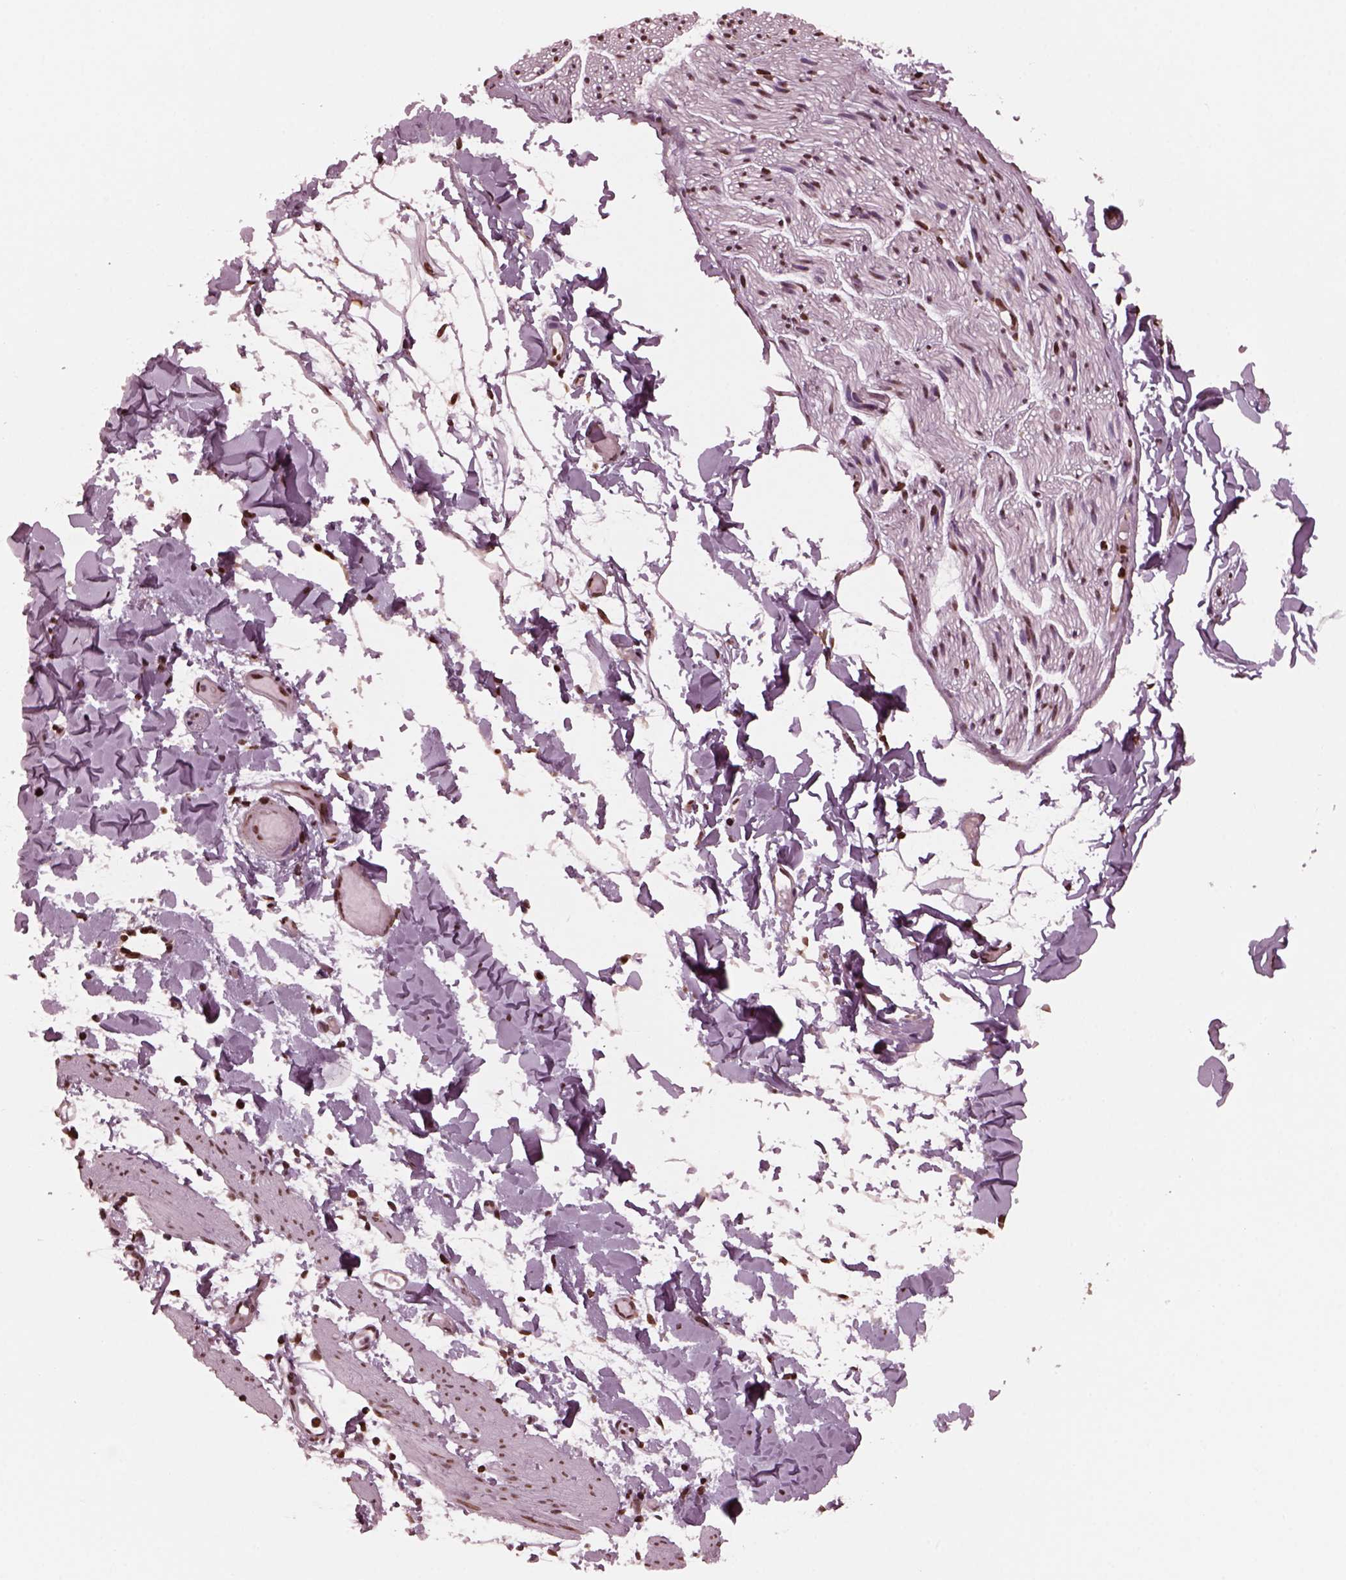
{"staining": {"intensity": "strong", "quantity": "25%-75%", "location": "nuclear"}, "tissue": "adipose tissue", "cell_type": "Adipocytes", "image_type": "normal", "snomed": [{"axis": "morphology", "description": "Normal tissue, NOS"}, {"axis": "topography", "description": "Gallbladder"}, {"axis": "topography", "description": "Peripheral nerve tissue"}], "caption": "Immunohistochemistry (DAB) staining of unremarkable human adipose tissue shows strong nuclear protein positivity in approximately 25%-75% of adipocytes.", "gene": "NSD1", "patient": {"sex": "female", "age": 45}}